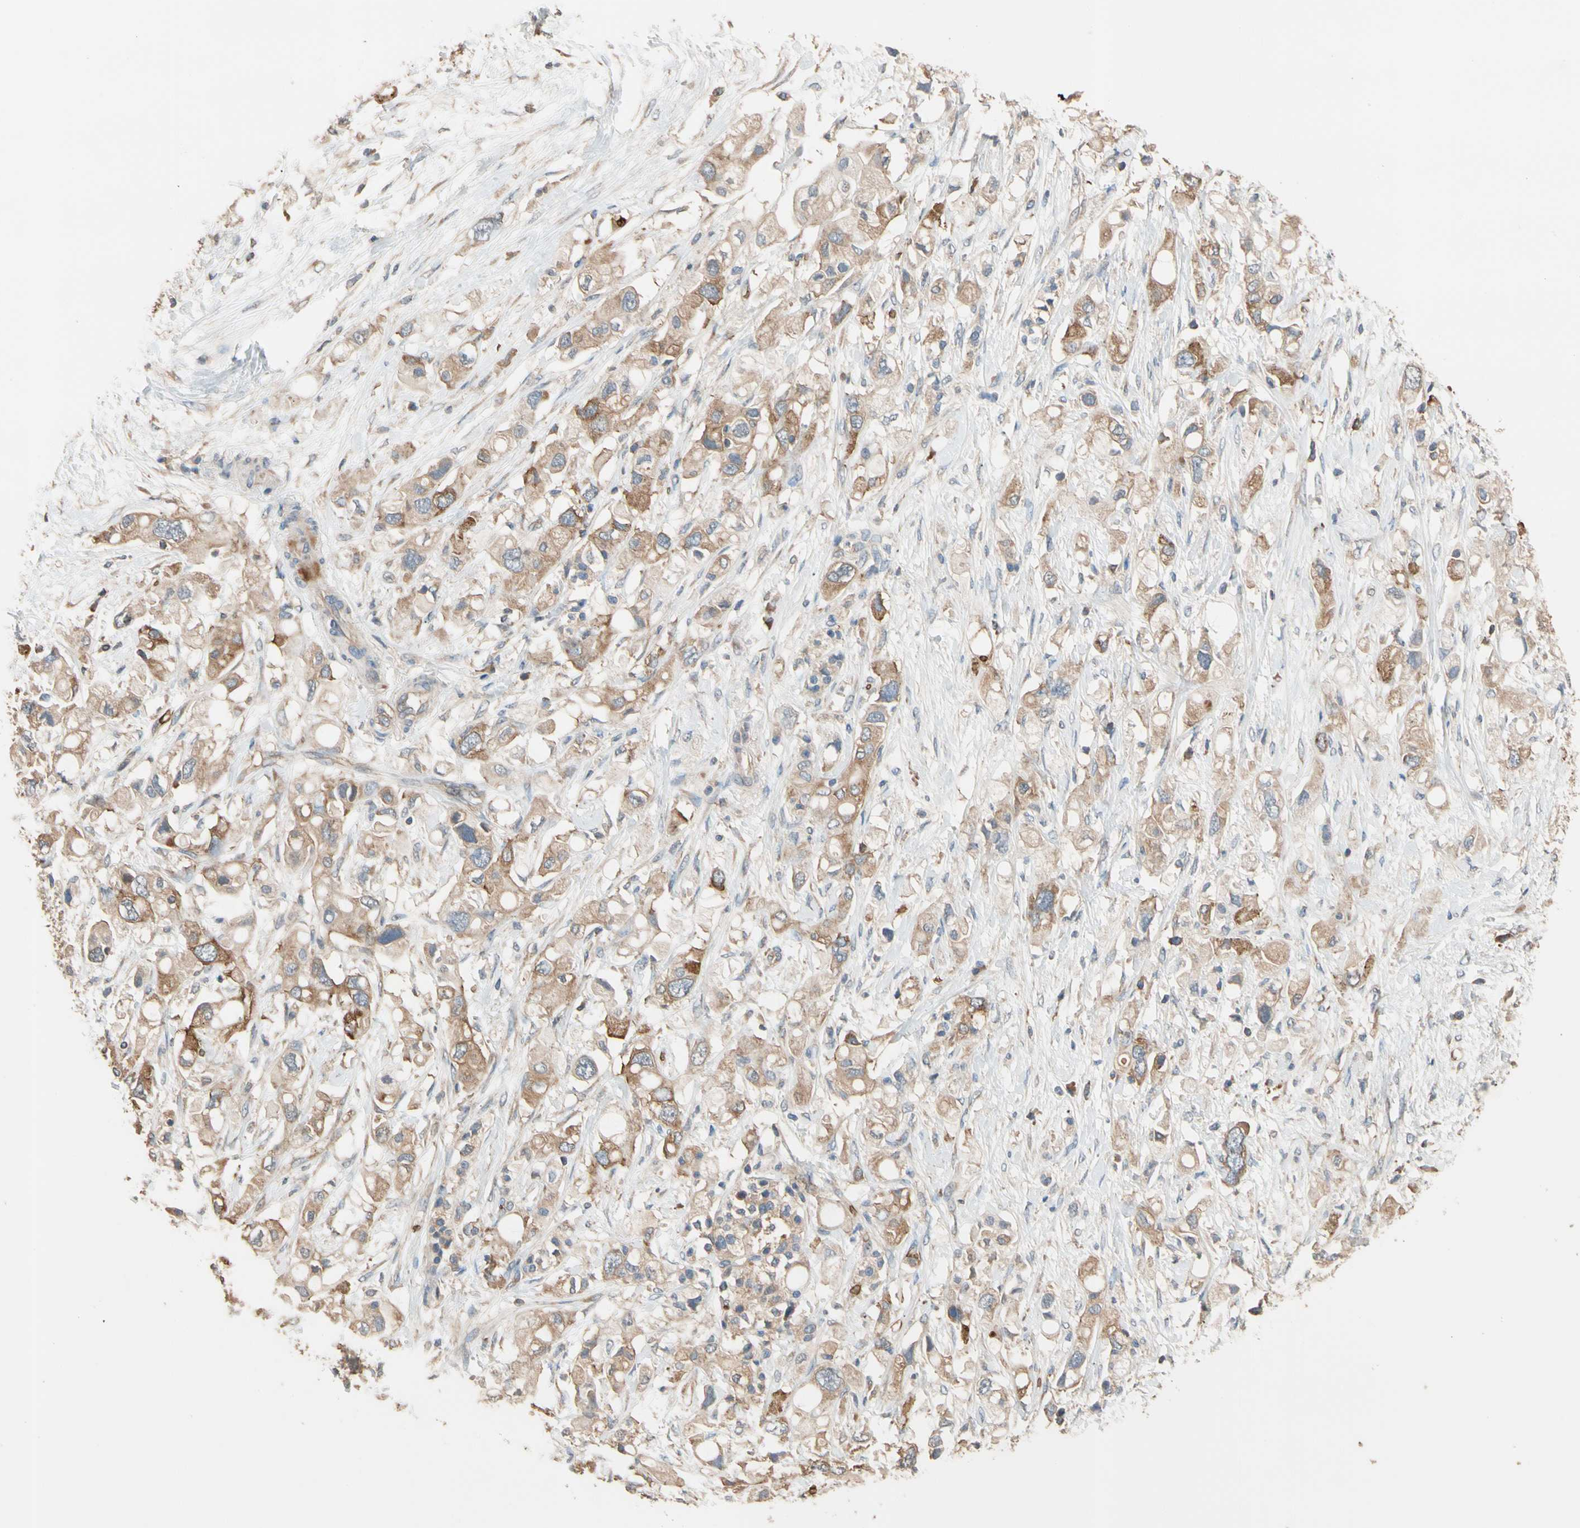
{"staining": {"intensity": "moderate", "quantity": "25%-75%", "location": "cytoplasmic/membranous"}, "tissue": "pancreatic cancer", "cell_type": "Tumor cells", "image_type": "cancer", "snomed": [{"axis": "morphology", "description": "Adenocarcinoma, NOS"}, {"axis": "topography", "description": "Pancreas"}], "caption": "Immunohistochemical staining of human pancreatic cancer (adenocarcinoma) exhibits medium levels of moderate cytoplasmic/membranous protein expression in approximately 25%-75% of tumor cells. Nuclei are stained in blue.", "gene": "RIOK2", "patient": {"sex": "female", "age": 56}}